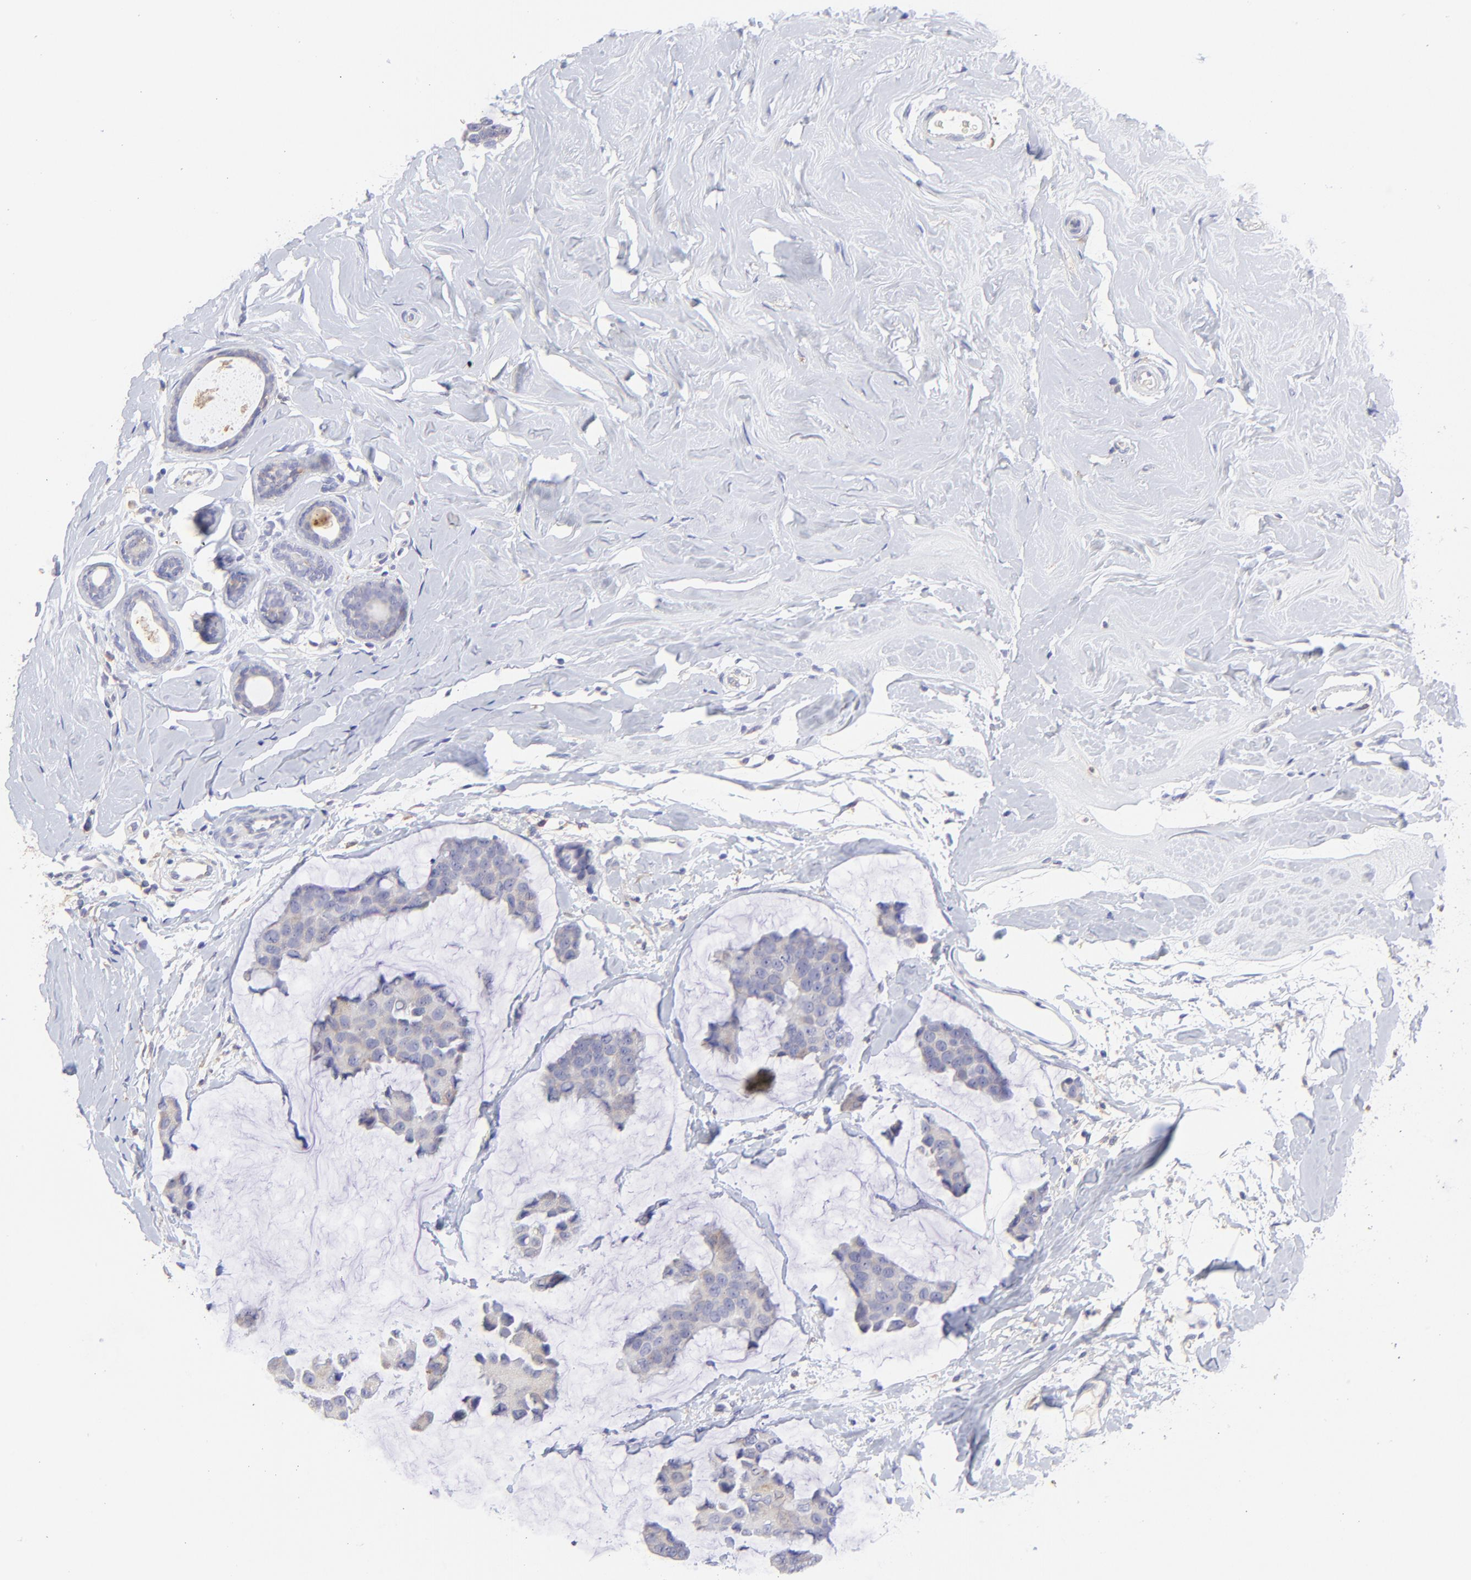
{"staining": {"intensity": "weak", "quantity": ">75%", "location": "cytoplasmic/membranous"}, "tissue": "breast cancer", "cell_type": "Tumor cells", "image_type": "cancer", "snomed": [{"axis": "morphology", "description": "Normal tissue, NOS"}, {"axis": "morphology", "description": "Duct carcinoma"}, {"axis": "topography", "description": "Breast"}], "caption": "An IHC micrograph of neoplastic tissue is shown. Protein staining in brown highlights weak cytoplasmic/membranous positivity in breast cancer (infiltrating ductal carcinoma) within tumor cells.", "gene": "LHFPL1", "patient": {"sex": "female", "age": 50}}